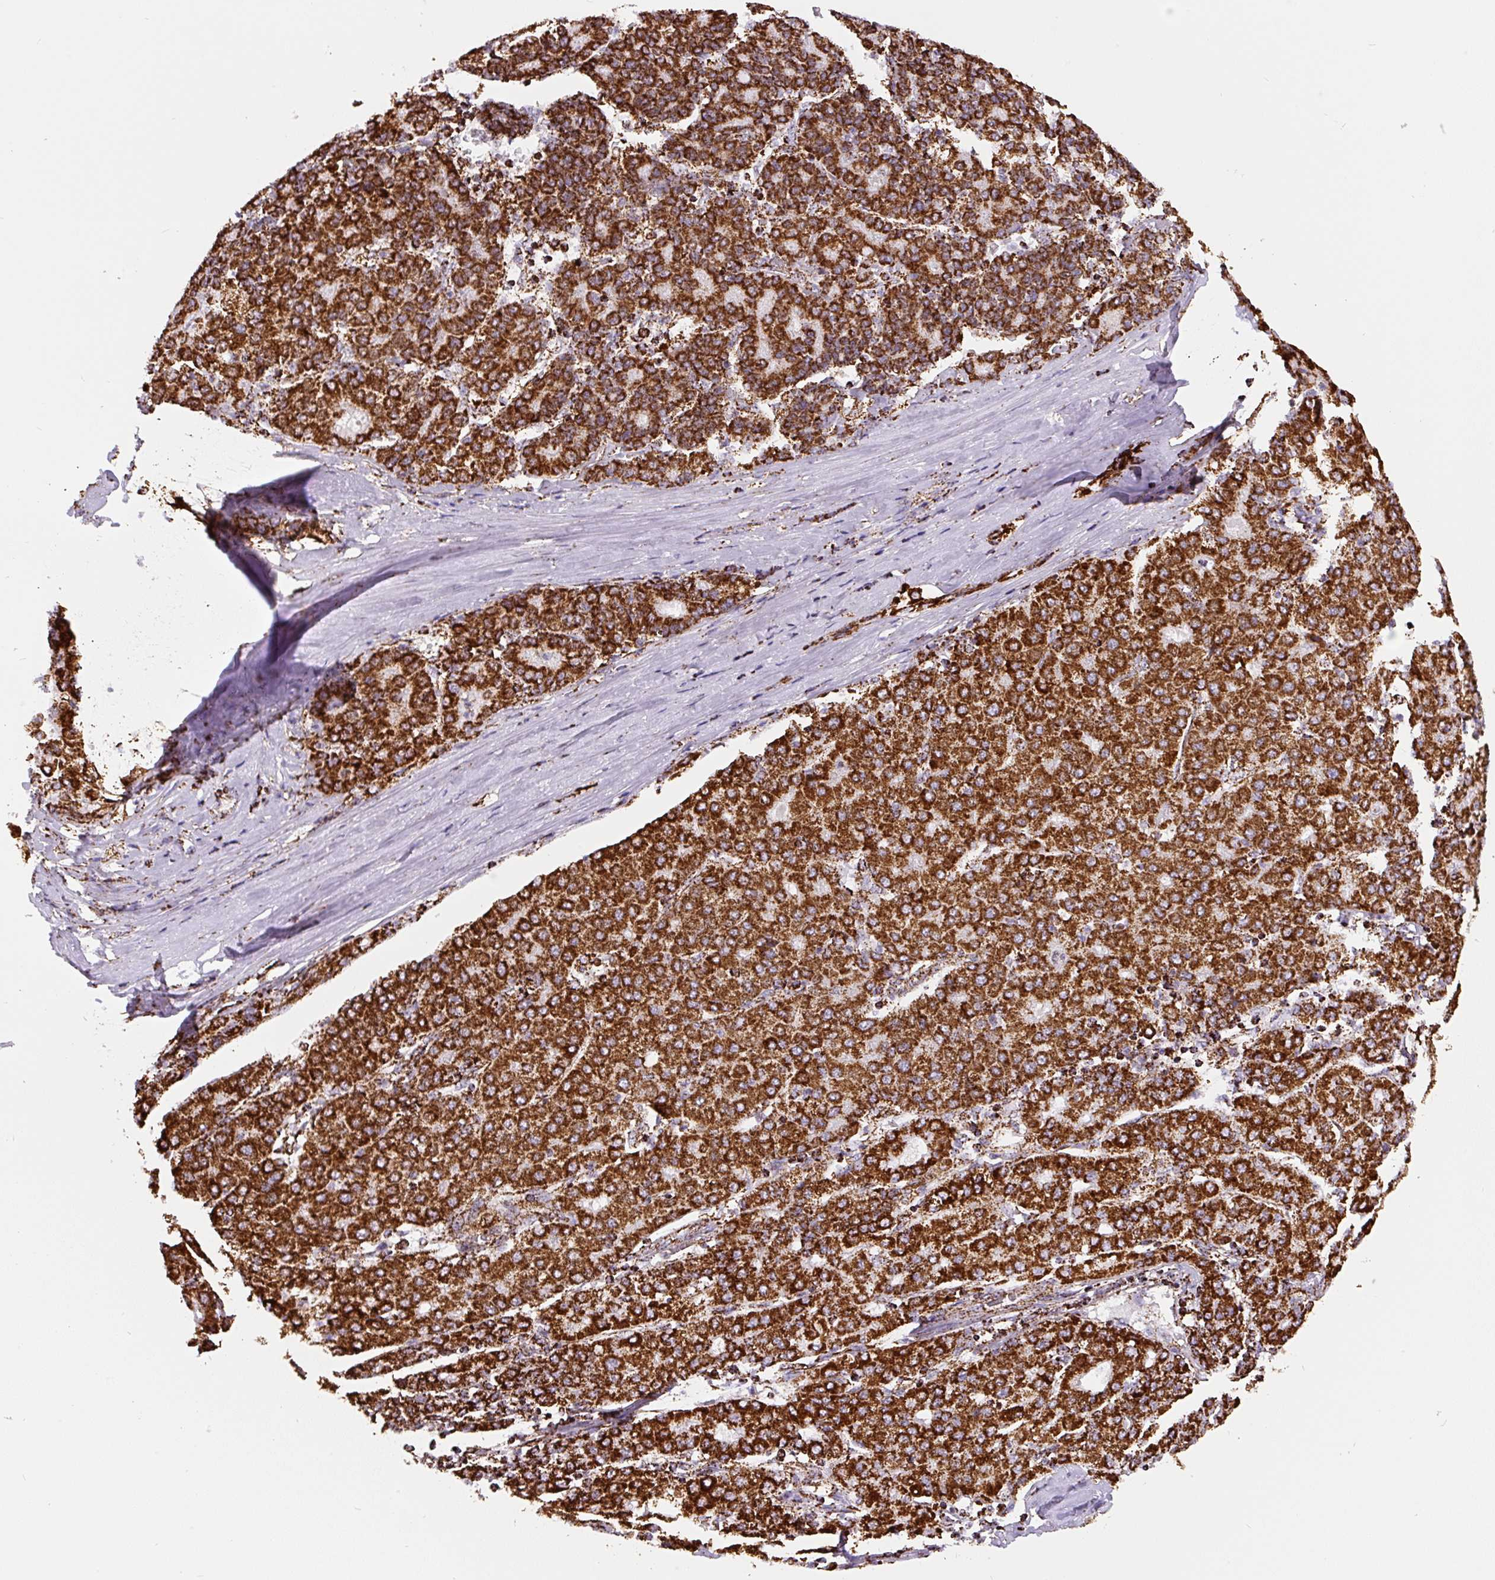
{"staining": {"intensity": "strong", "quantity": ">75%", "location": "cytoplasmic/membranous"}, "tissue": "liver cancer", "cell_type": "Tumor cells", "image_type": "cancer", "snomed": [{"axis": "morphology", "description": "Carcinoma, Hepatocellular, NOS"}, {"axis": "topography", "description": "Liver"}], "caption": "Approximately >75% of tumor cells in liver cancer exhibit strong cytoplasmic/membranous protein staining as visualized by brown immunohistochemical staining.", "gene": "ATP5F1A", "patient": {"sex": "male", "age": 65}}